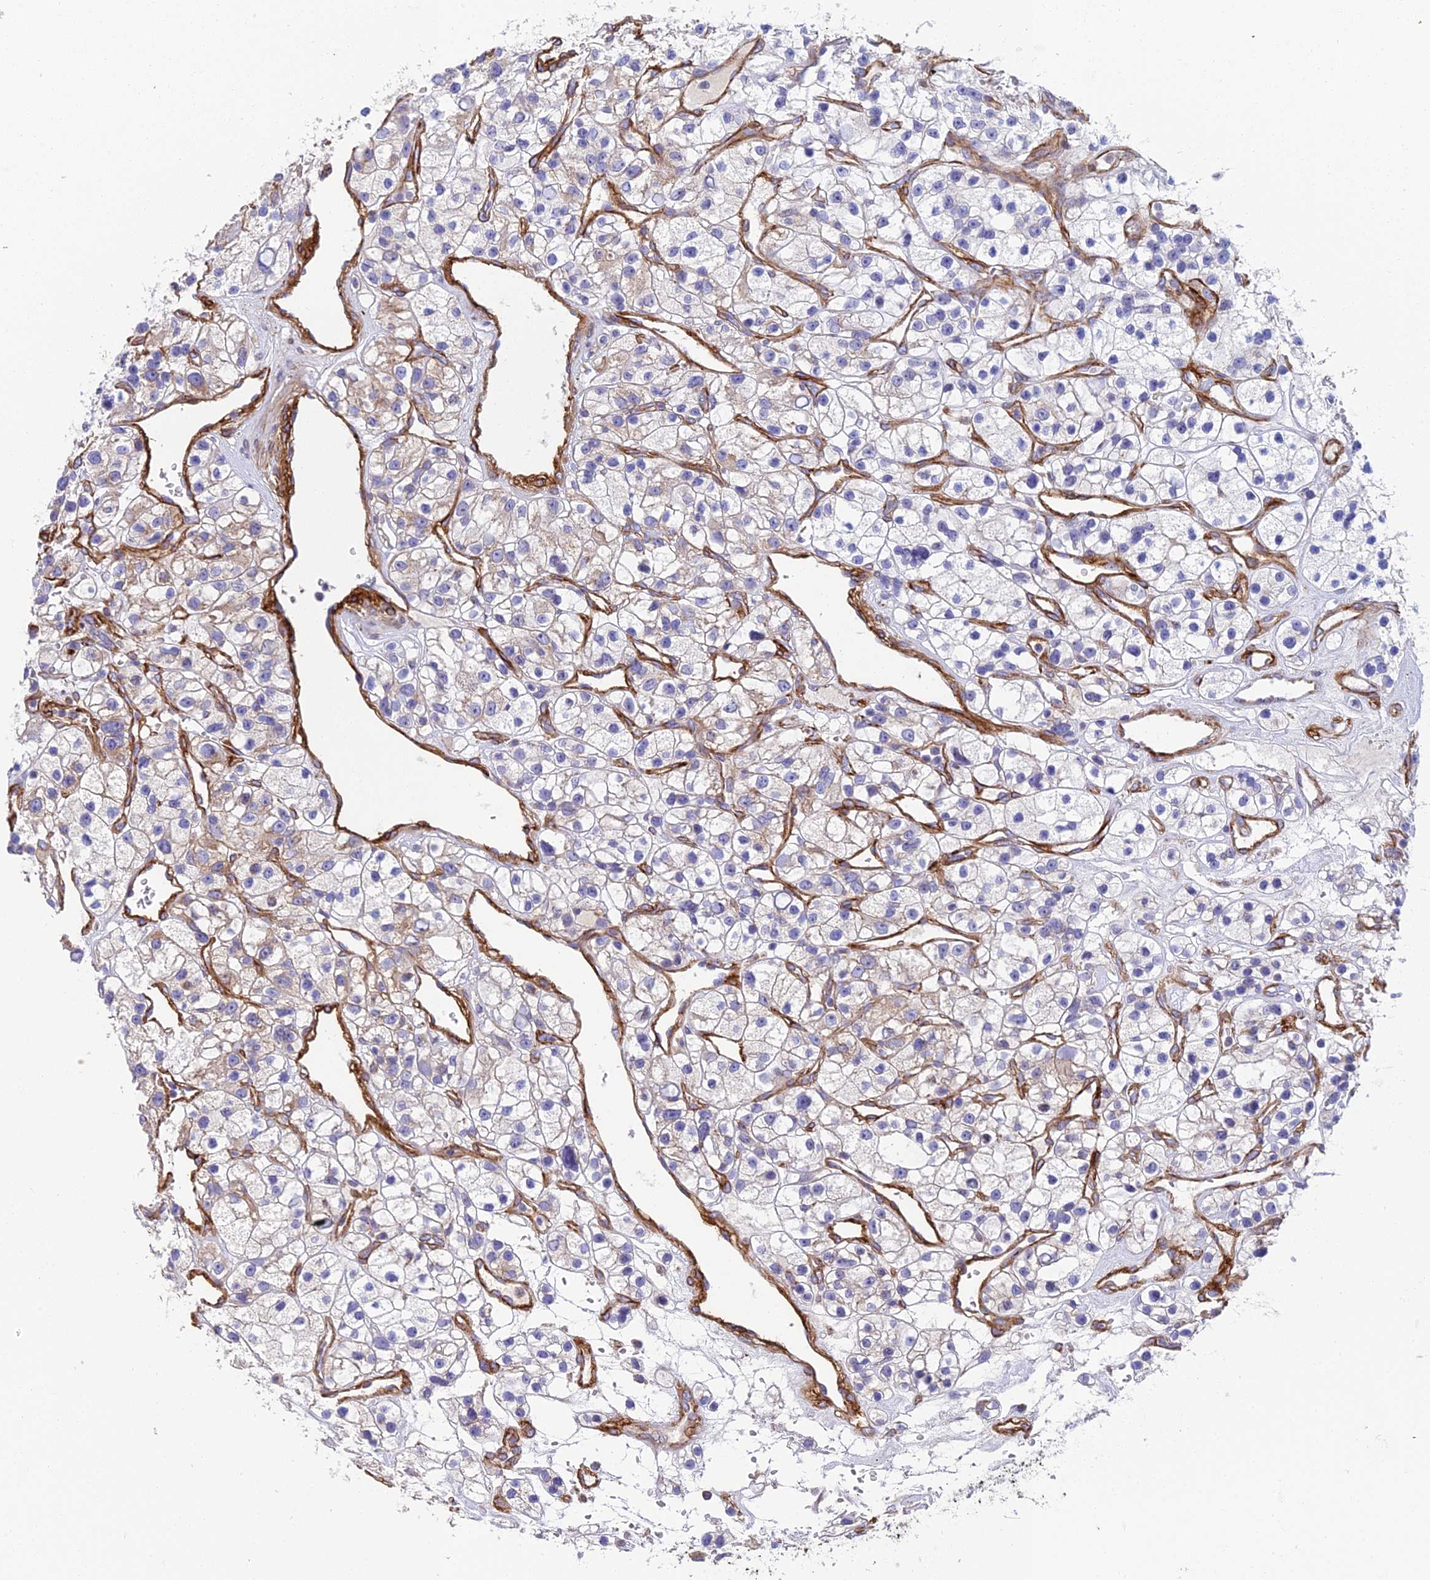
{"staining": {"intensity": "weak", "quantity": "<25%", "location": "cytoplasmic/membranous"}, "tissue": "renal cancer", "cell_type": "Tumor cells", "image_type": "cancer", "snomed": [{"axis": "morphology", "description": "Adenocarcinoma, NOS"}, {"axis": "topography", "description": "Kidney"}], "caption": "This is an IHC image of human adenocarcinoma (renal). There is no expression in tumor cells.", "gene": "CSPG4", "patient": {"sex": "female", "age": 57}}